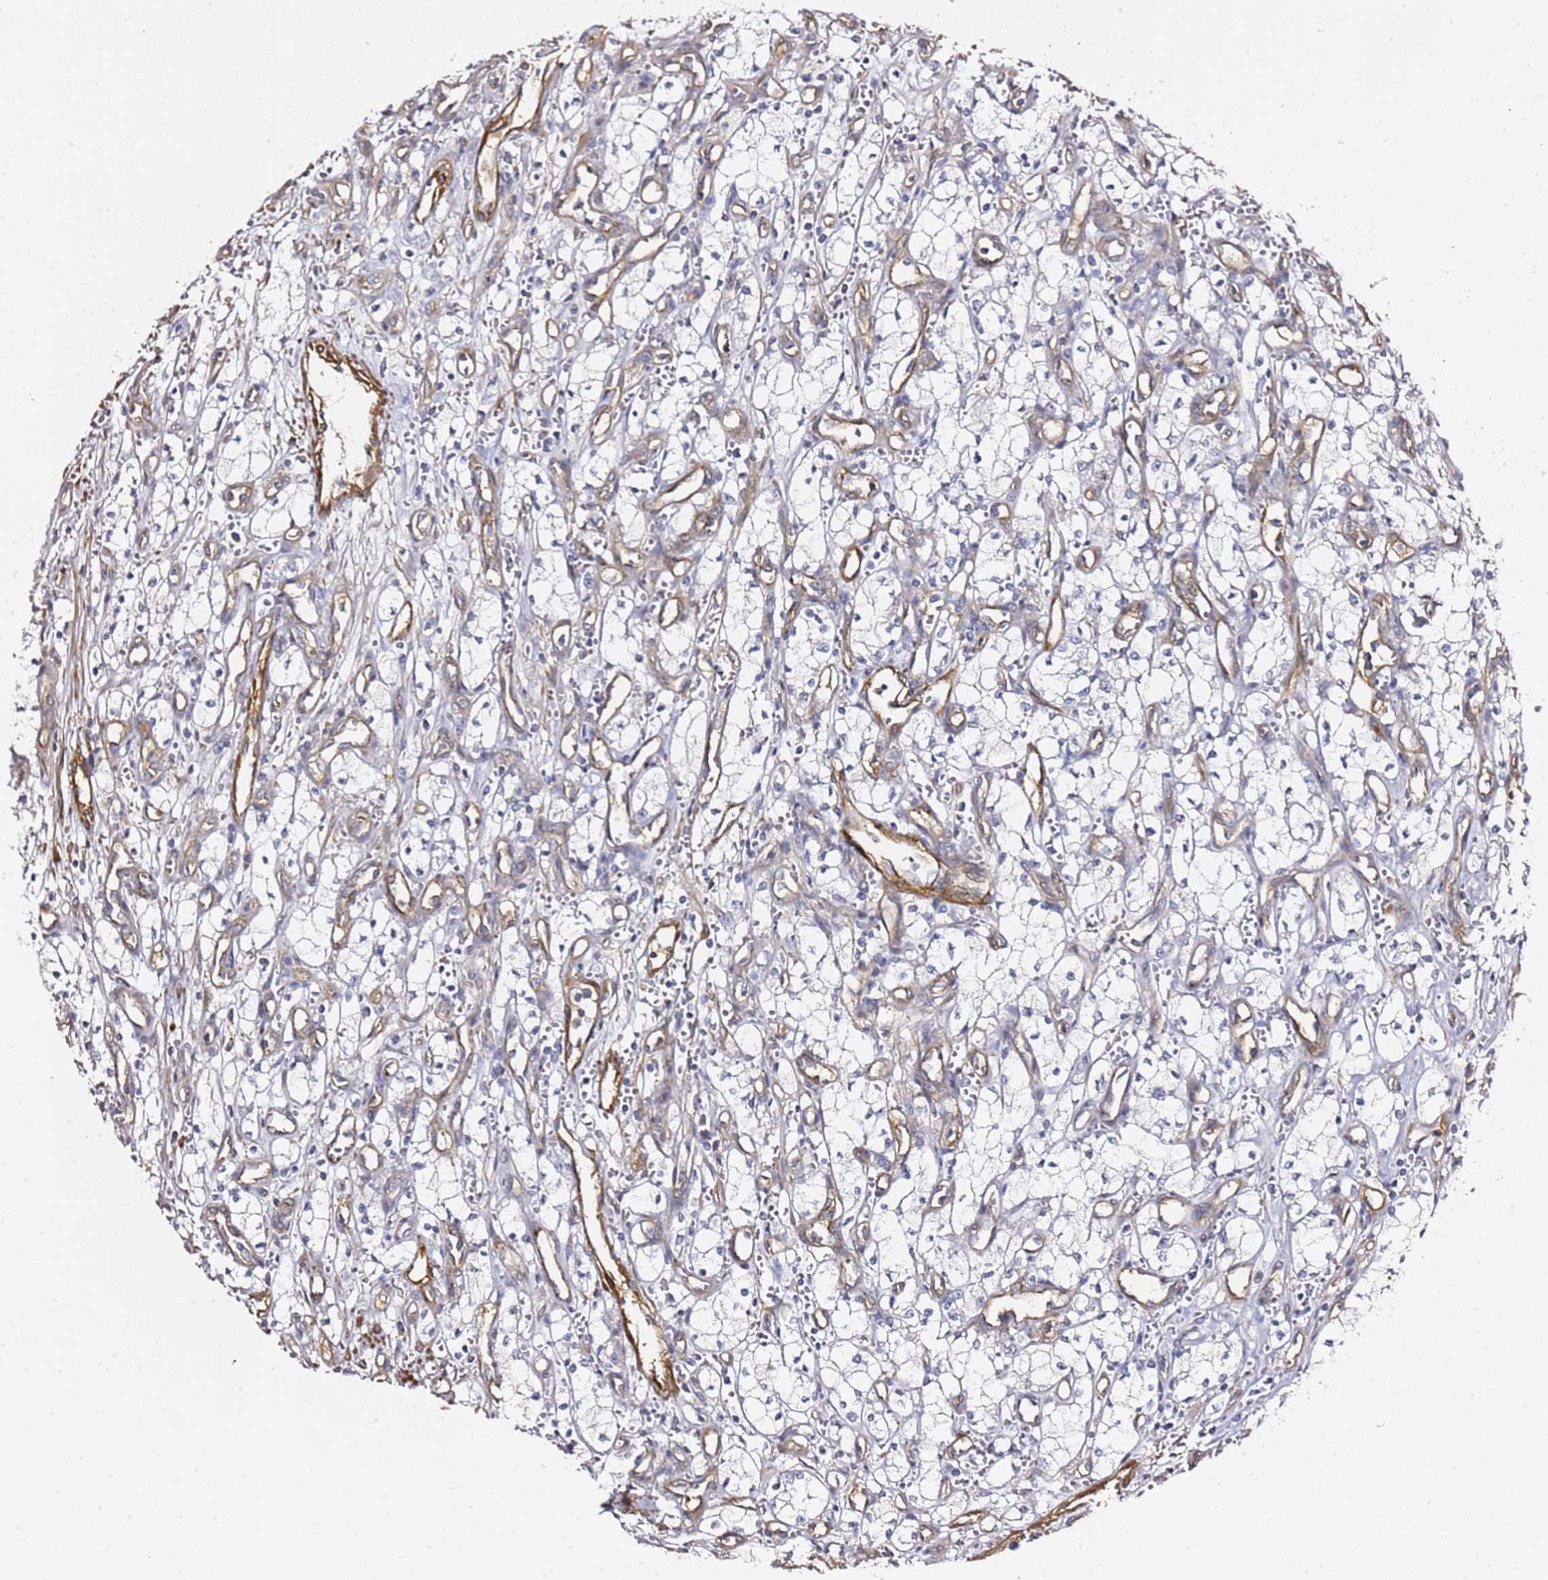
{"staining": {"intensity": "negative", "quantity": "none", "location": "none"}, "tissue": "renal cancer", "cell_type": "Tumor cells", "image_type": "cancer", "snomed": [{"axis": "morphology", "description": "Adenocarcinoma, NOS"}, {"axis": "topography", "description": "Kidney"}], "caption": "Immunohistochemistry (IHC) histopathology image of renal adenocarcinoma stained for a protein (brown), which shows no expression in tumor cells.", "gene": "EPS8L1", "patient": {"sex": "male", "age": 59}}